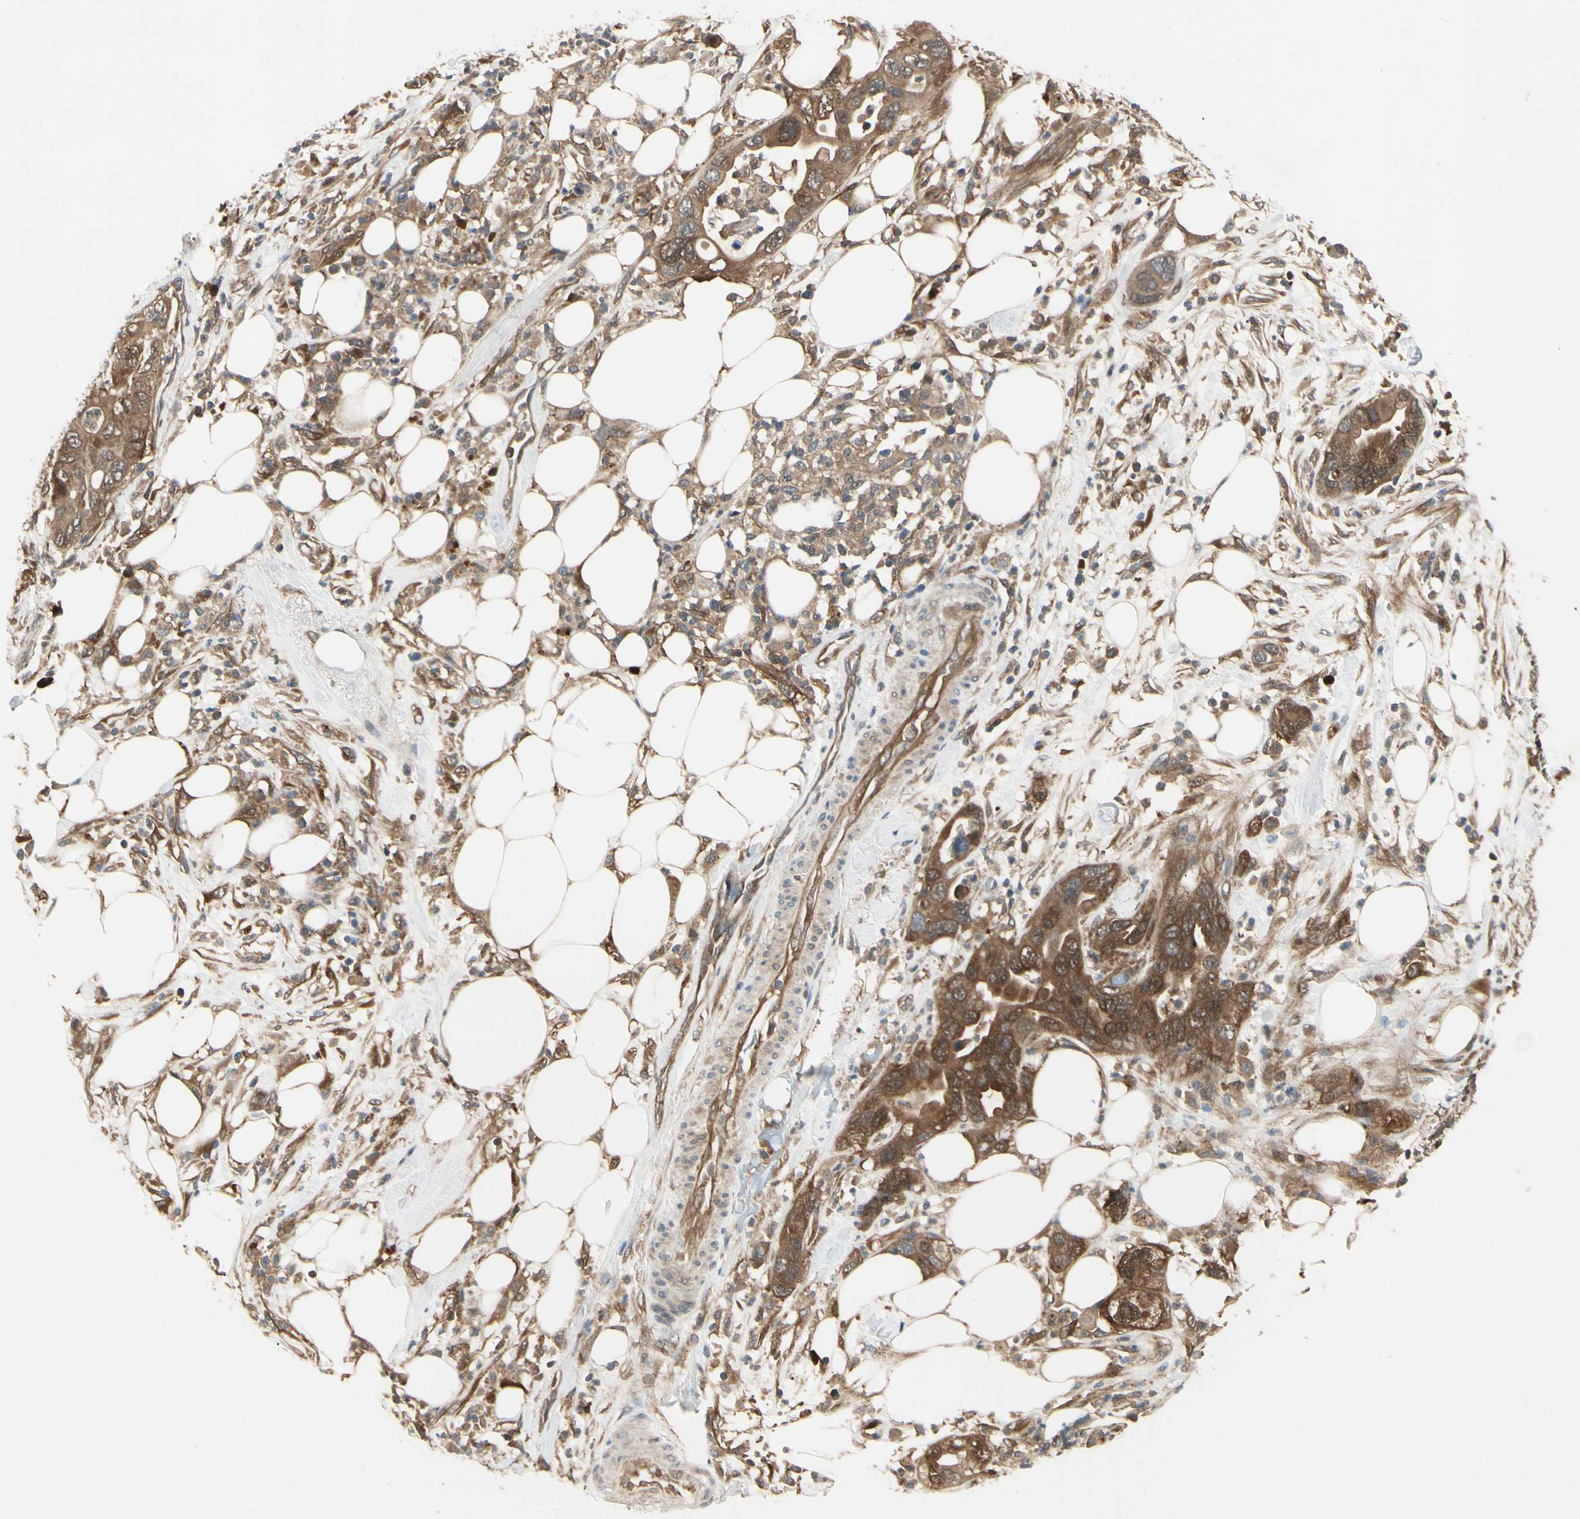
{"staining": {"intensity": "strong", "quantity": ">75%", "location": "cytoplasmic/membranous,nuclear"}, "tissue": "pancreatic cancer", "cell_type": "Tumor cells", "image_type": "cancer", "snomed": [{"axis": "morphology", "description": "Adenocarcinoma, NOS"}, {"axis": "topography", "description": "Pancreas"}], "caption": "DAB immunohistochemical staining of human pancreatic adenocarcinoma shows strong cytoplasmic/membranous and nuclear protein staining in about >75% of tumor cells. (DAB IHC, brown staining for protein, blue staining for nuclei).", "gene": "NME1-NME2", "patient": {"sex": "female", "age": 71}}